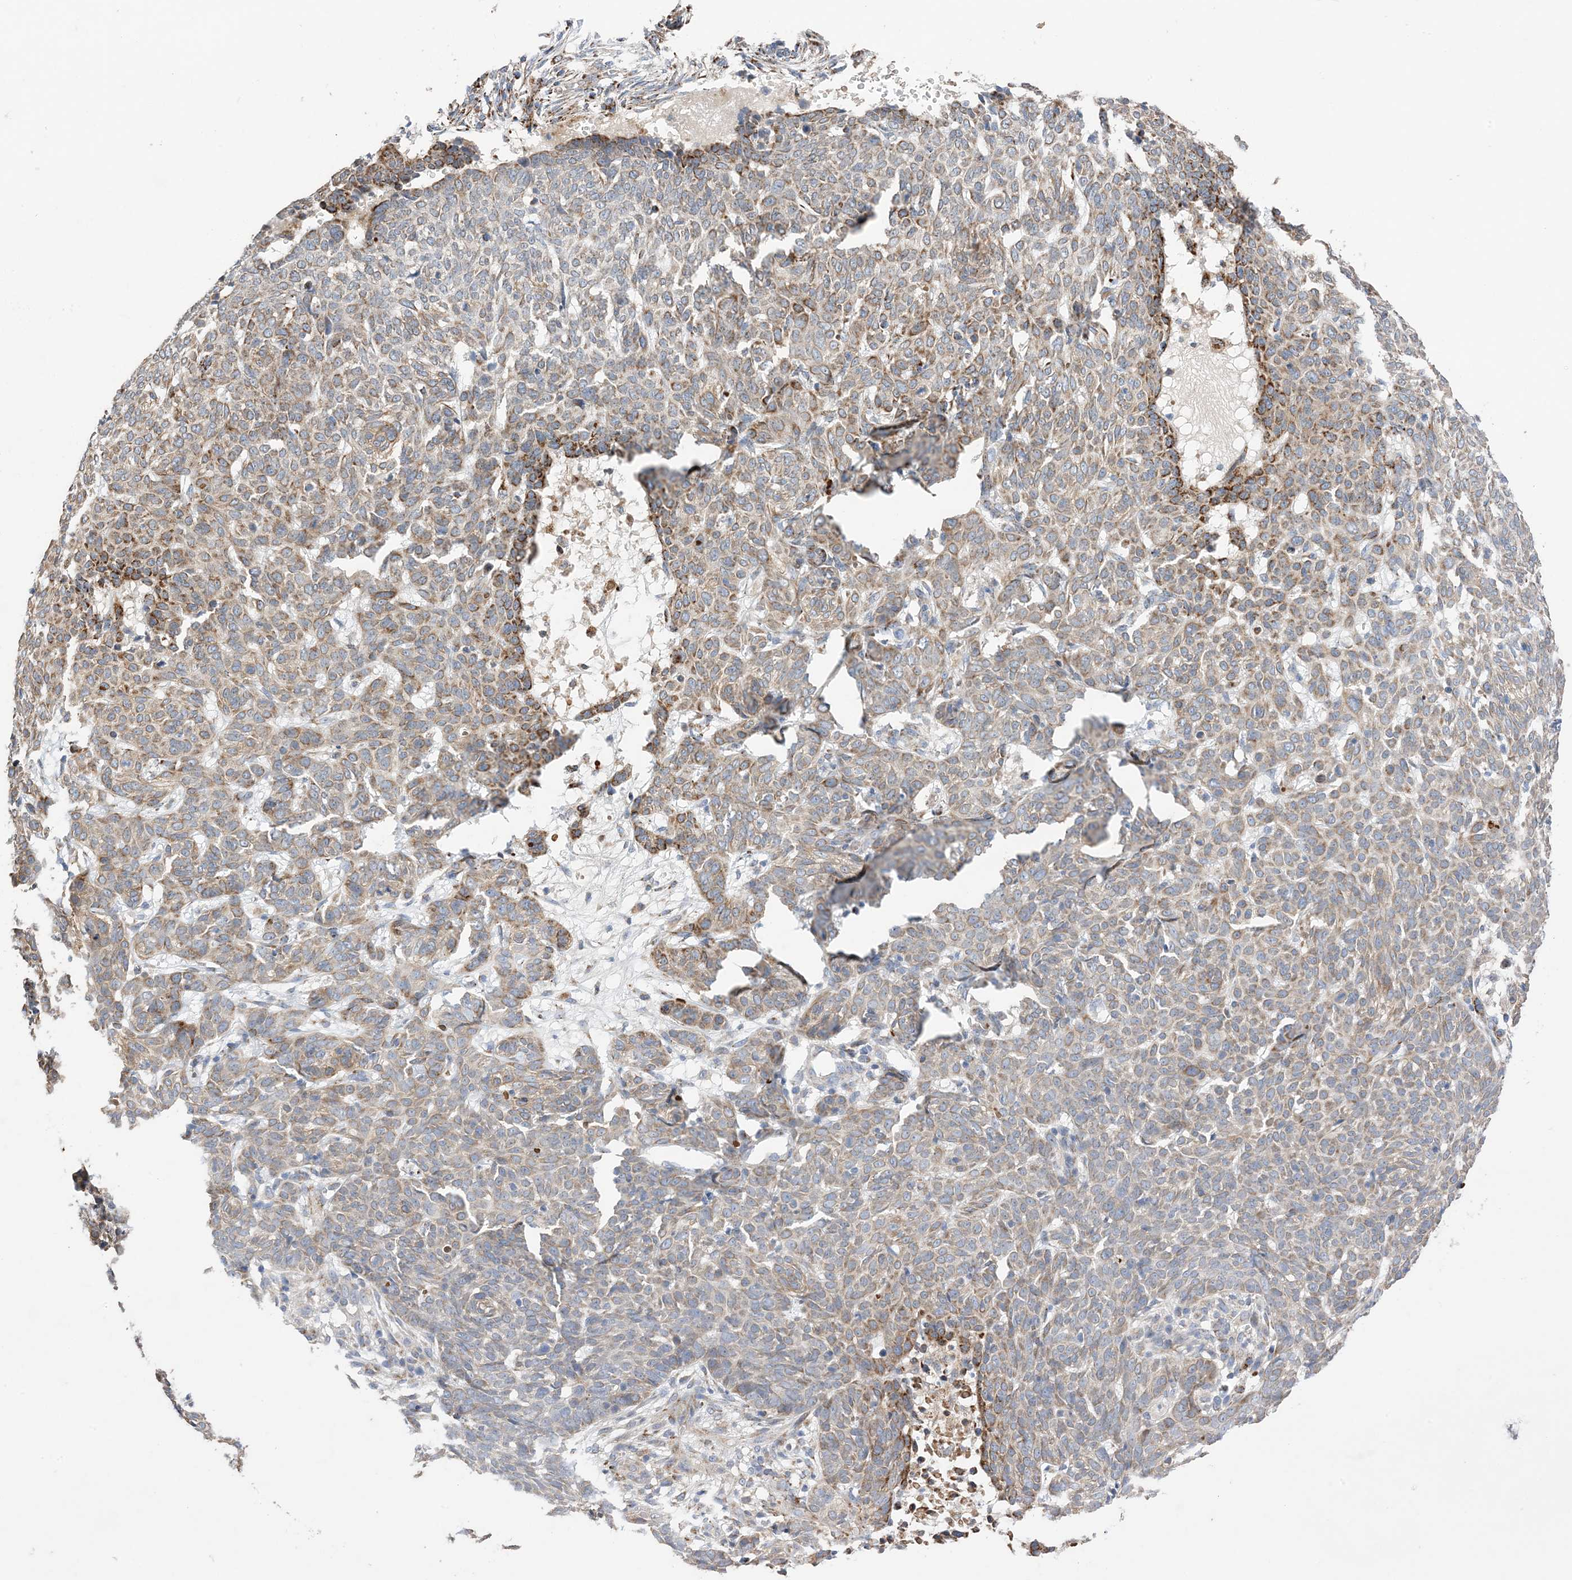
{"staining": {"intensity": "weak", "quantity": ">75%", "location": "cytoplasmic/membranous"}, "tissue": "skin cancer", "cell_type": "Tumor cells", "image_type": "cancer", "snomed": [{"axis": "morphology", "description": "Basal cell carcinoma"}, {"axis": "topography", "description": "Skin"}], "caption": "This is an image of IHC staining of skin cancer (basal cell carcinoma), which shows weak expression in the cytoplasmic/membranous of tumor cells.", "gene": "PLK4", "patient": {"sex": "male", "age": 85}}